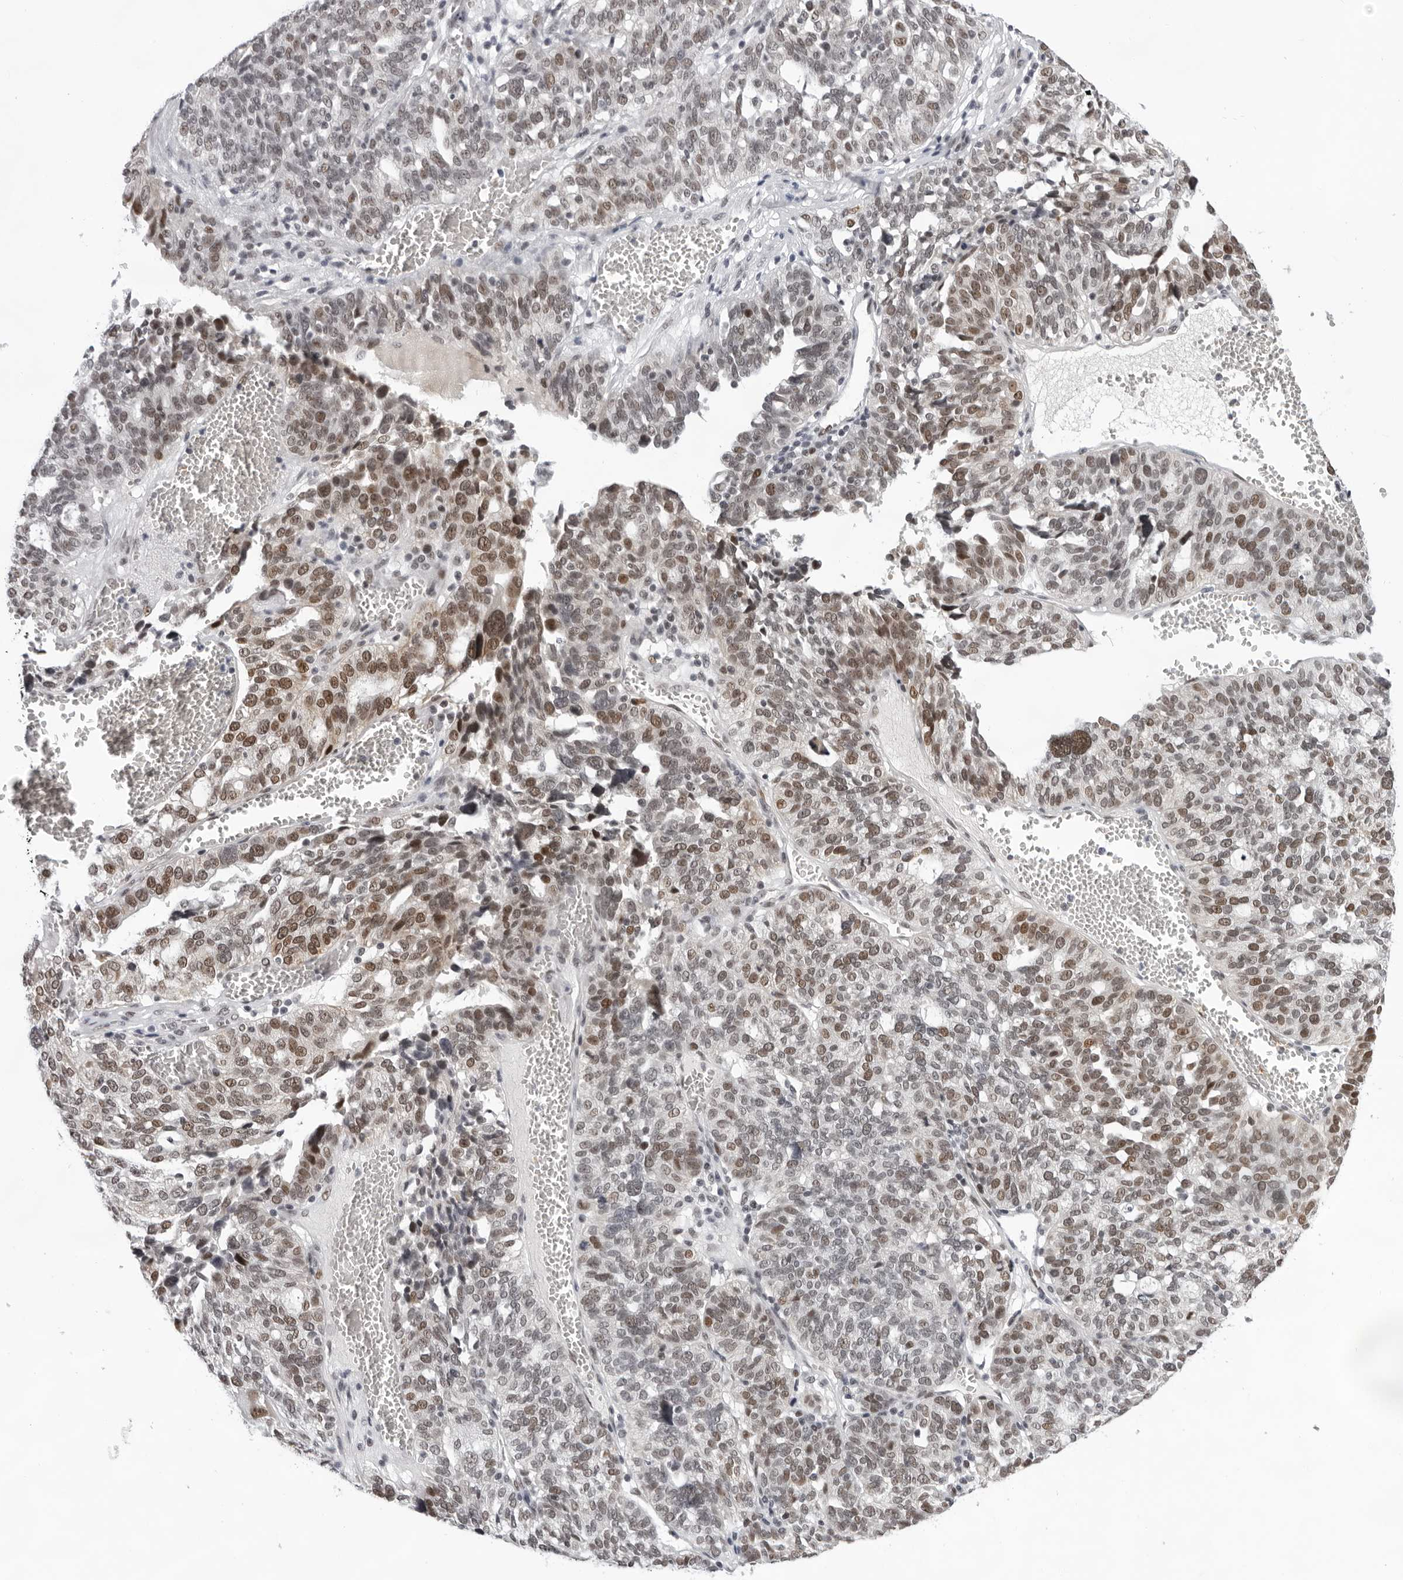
{"staining": {"intensity": "moderate", "quantity": ">75%", "location": "nuclear"}, "tissue": "ovarian cancer", "cell_type": "Tumor cells", "image_type": "cancer", "snomed": [{"axis": "morphology", "description": "Cystadenocarcinoma, serous, NOS"}, {"axis": "topography", "description": "Ovary"}], "caption": "High-power microscopy captured an immunohistochemistry (IHC) photomicrograph of ovarian cancer (serous cystadenocarcinoma), revealing moderate nuclear expression in about >75% of tumor cells.", "gene": "USP1", "patient": {"sex": "female", "age": 59}}